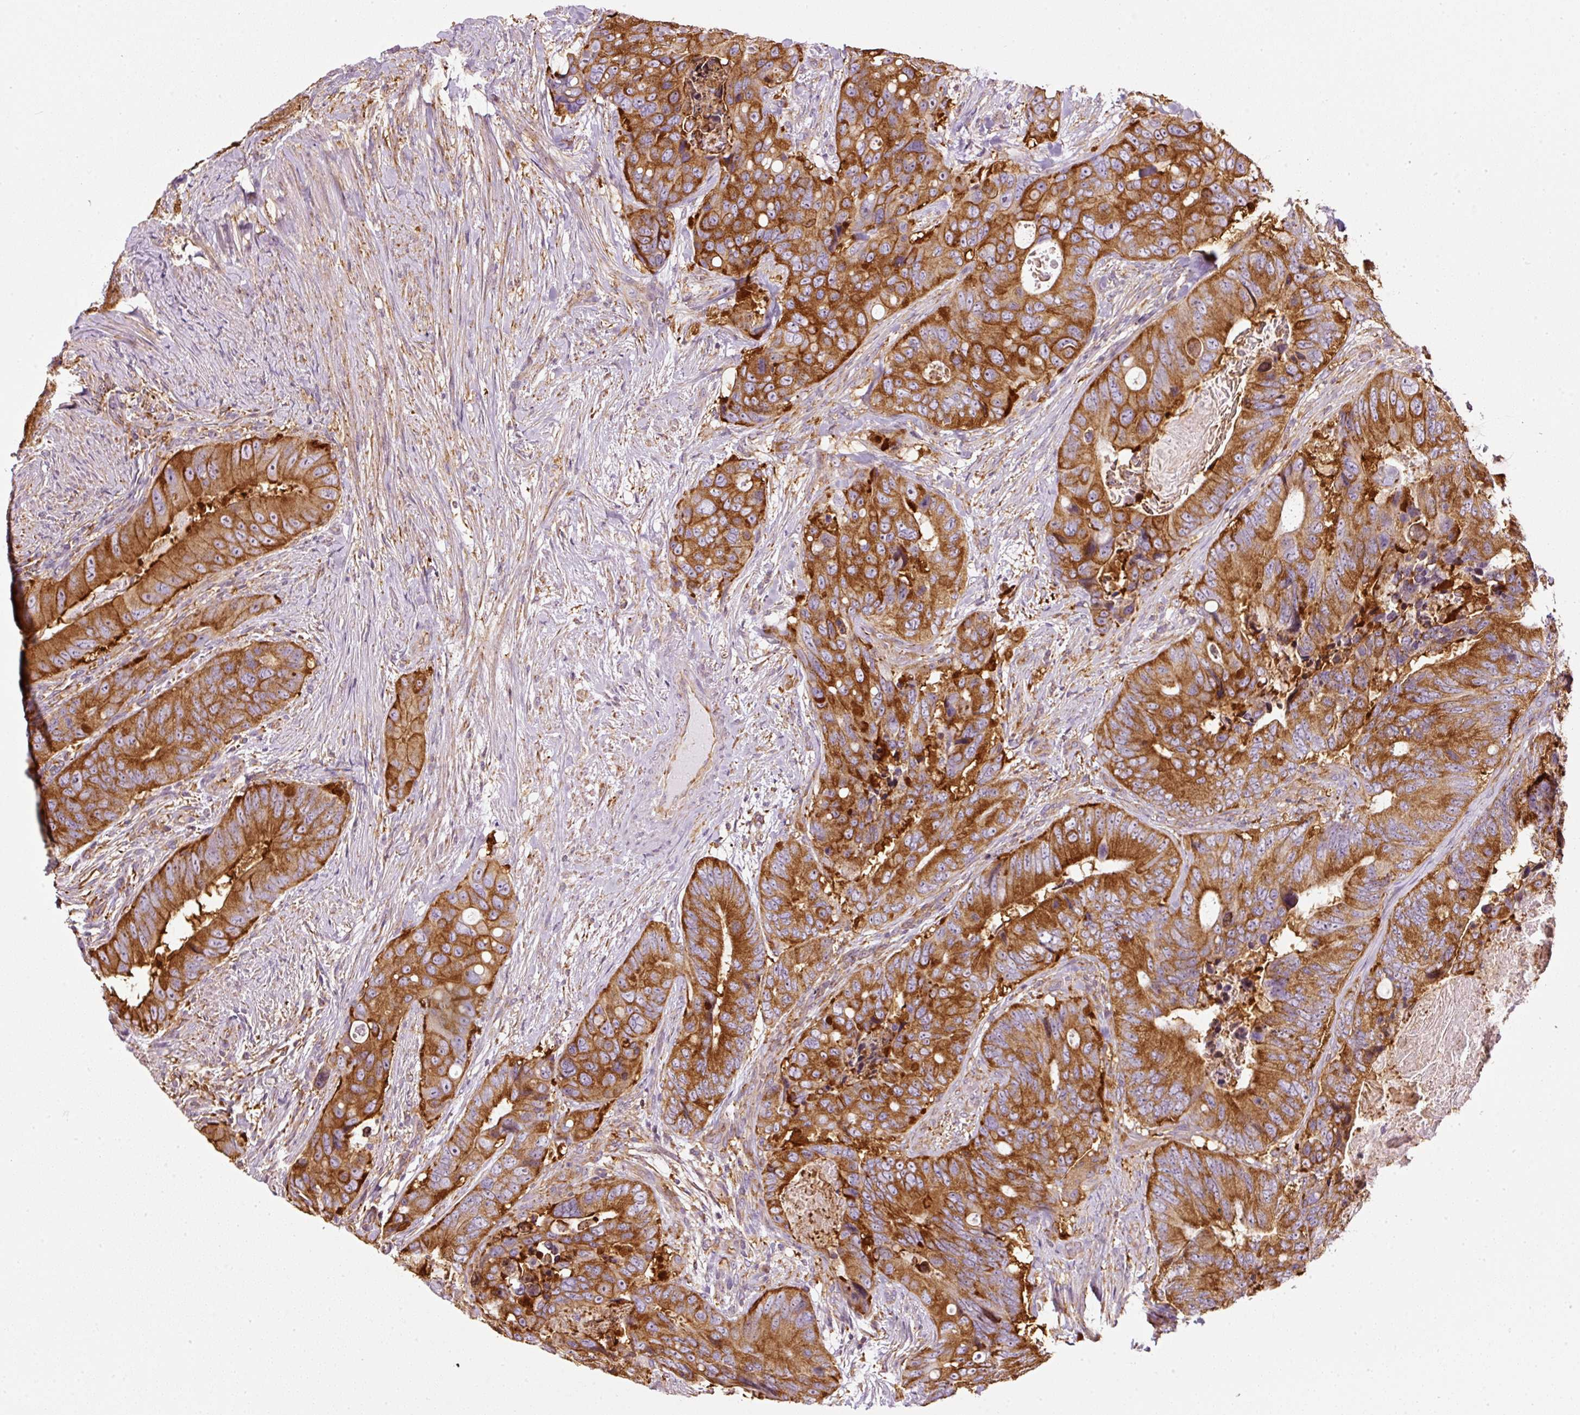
{"staining": {"intensity": "strong", "quantity": ">75%", "location": "cytoplasmic/membranous"}, "tissue": "colorectal cancer", "cell_type": "Tumor cells", "image_type": "cancer", "snomed": [{"axis": "morphology", "description": "Adenocarcinoma, NOS"}, {"axis": "topography", "description": "Colon"}], "caption": "A histopathology image of adenocarcinoma (colorectal) stained for a protein exhibits strong cytoplasmic/membranous brown staining in tumor cells.", "gene": "SCNM1", "patient": {"sex": "male", "age": 84}}